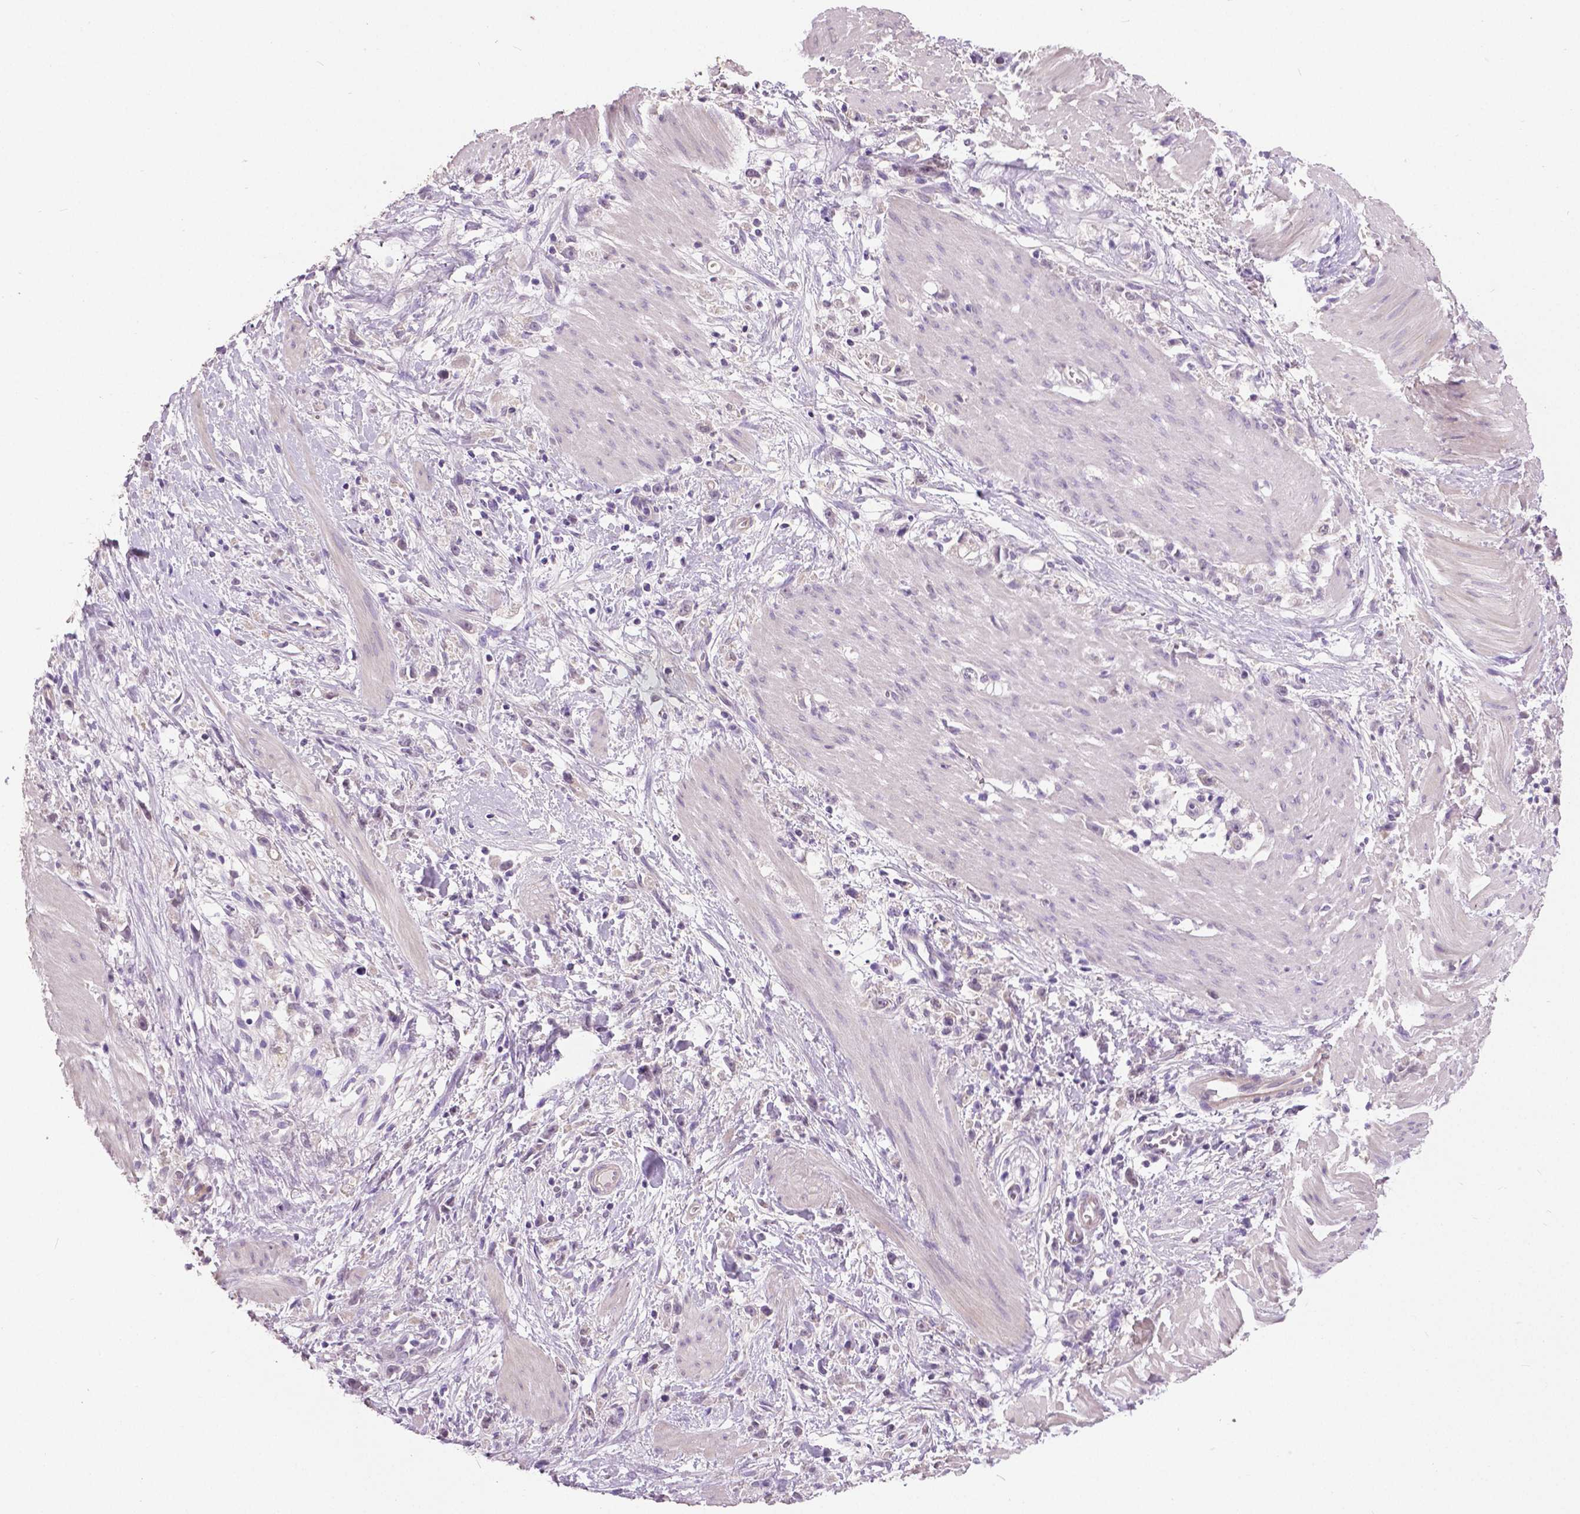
{"staining": {"intensity": "negative", "quantity": "none", "location": "none"}, "tissue": "stomach cancer", "cell_type": "Tumor cells", "image_type": "cancer", "snomed": [{"axis": "morphology", "description": "Adenocarcinoma, NOS"}, {"axis": "topography", "description": "Stomach"}], "caption": "A micrograph of stomach adenocarcinoma stained for a protein exhibits no brown staining in tumor cells. (Stains: DAB immunohistochemistry (IHC) with hematoxylin counter stain, Microscopy: brightfield microscopy at high magnification).", "gene": "FOXA1", "patient": {"sex": "female", "age": 59}}